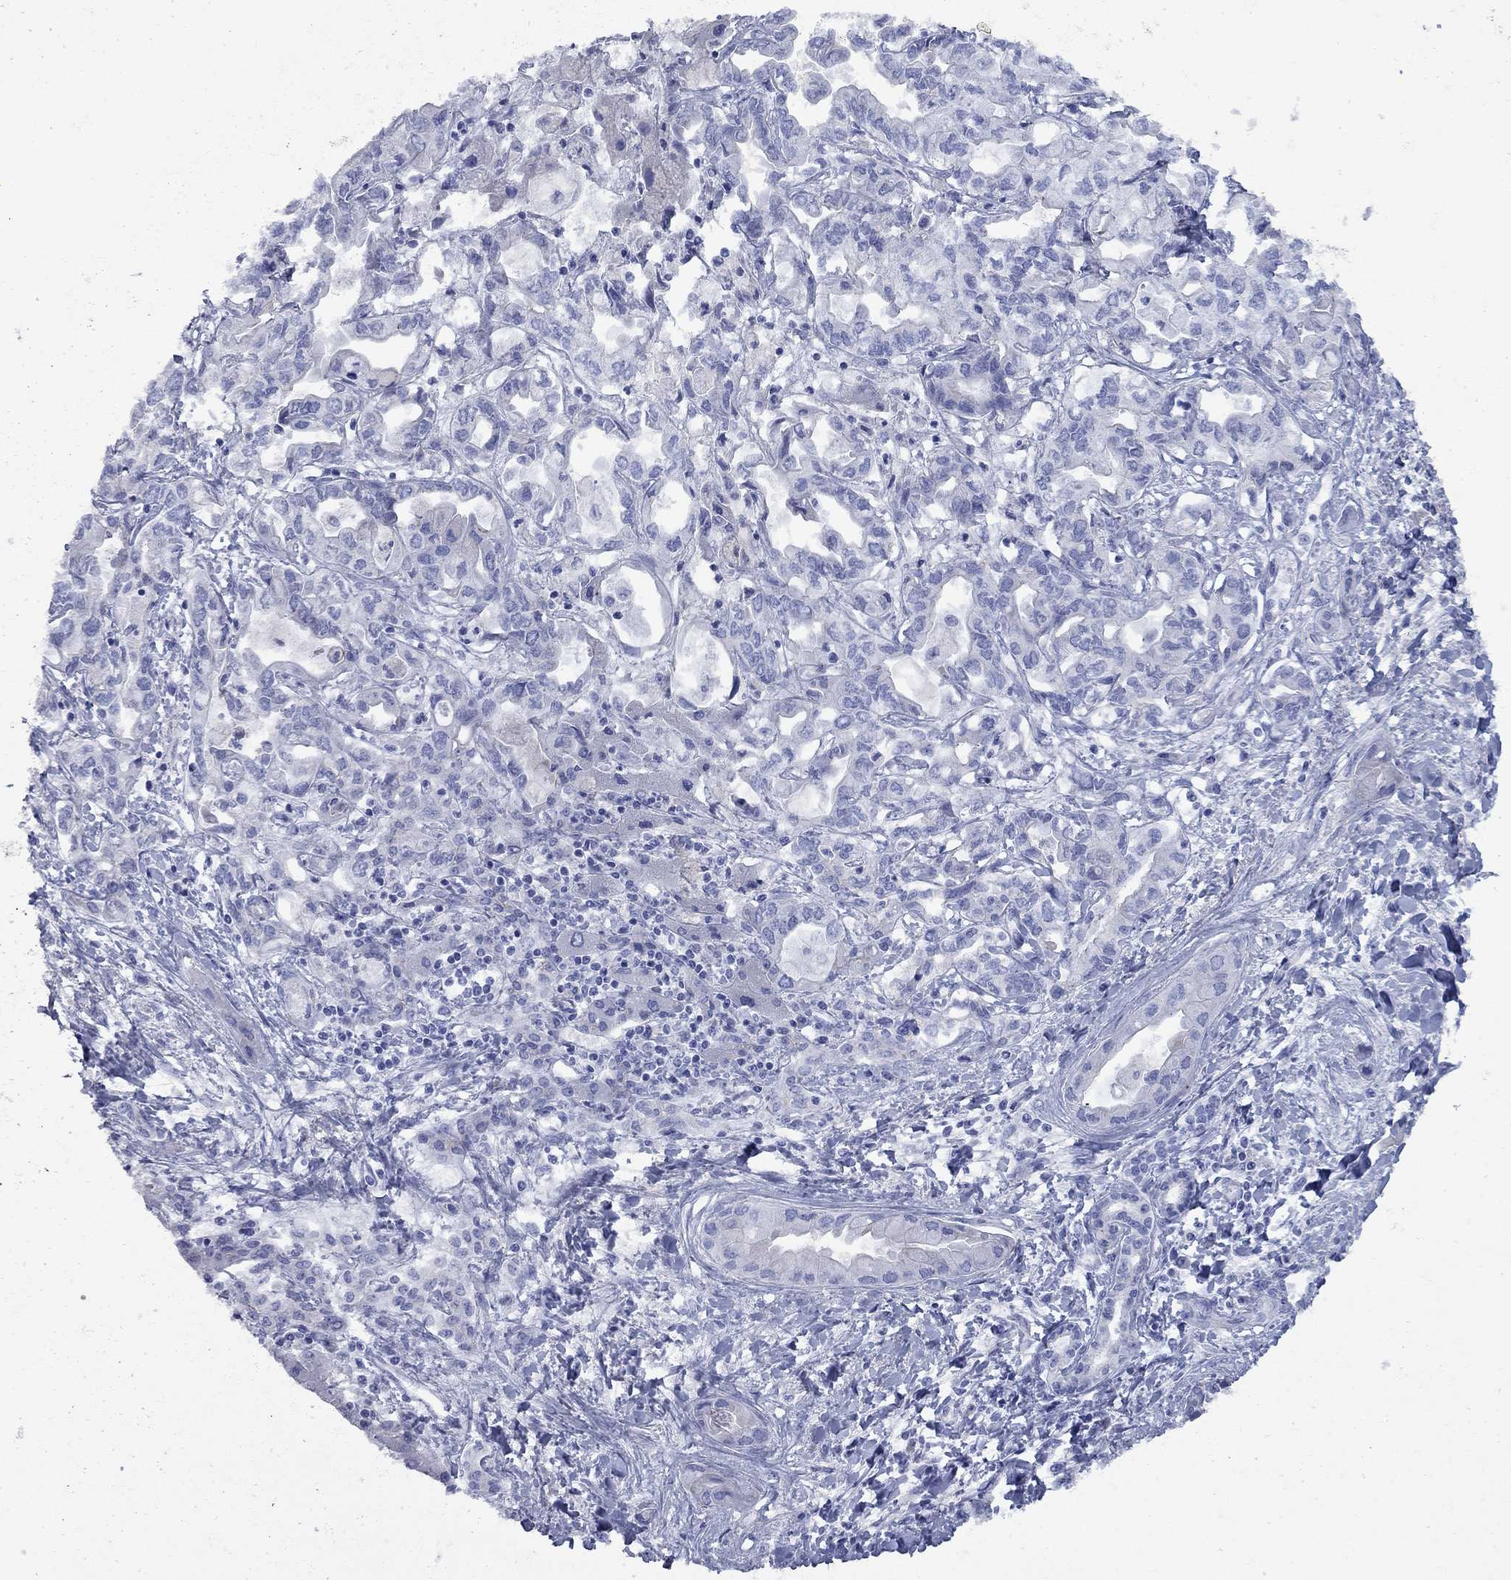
{"staining": {"intensity": "negative", "quantity": "none", "location": "none"}, "tissue": "liver cancer", "cell_type": "Tumor cells", "image_type": "cancer", "snomed": [{"axis": "morphology", "description": "Cholangiocarcinoma"}, {"axis": "topography", "description": "Liver"}], "caption": "High magnification brightfield microscopy of liver cancer stained with DAB (3,3'-diaminobenzidine) (brown) and counterstained with hematoxylin (blue): tumor cells show no significant positivity.", "gene": "PDZD3", "patient": {"sex": "female", "age": 64}}